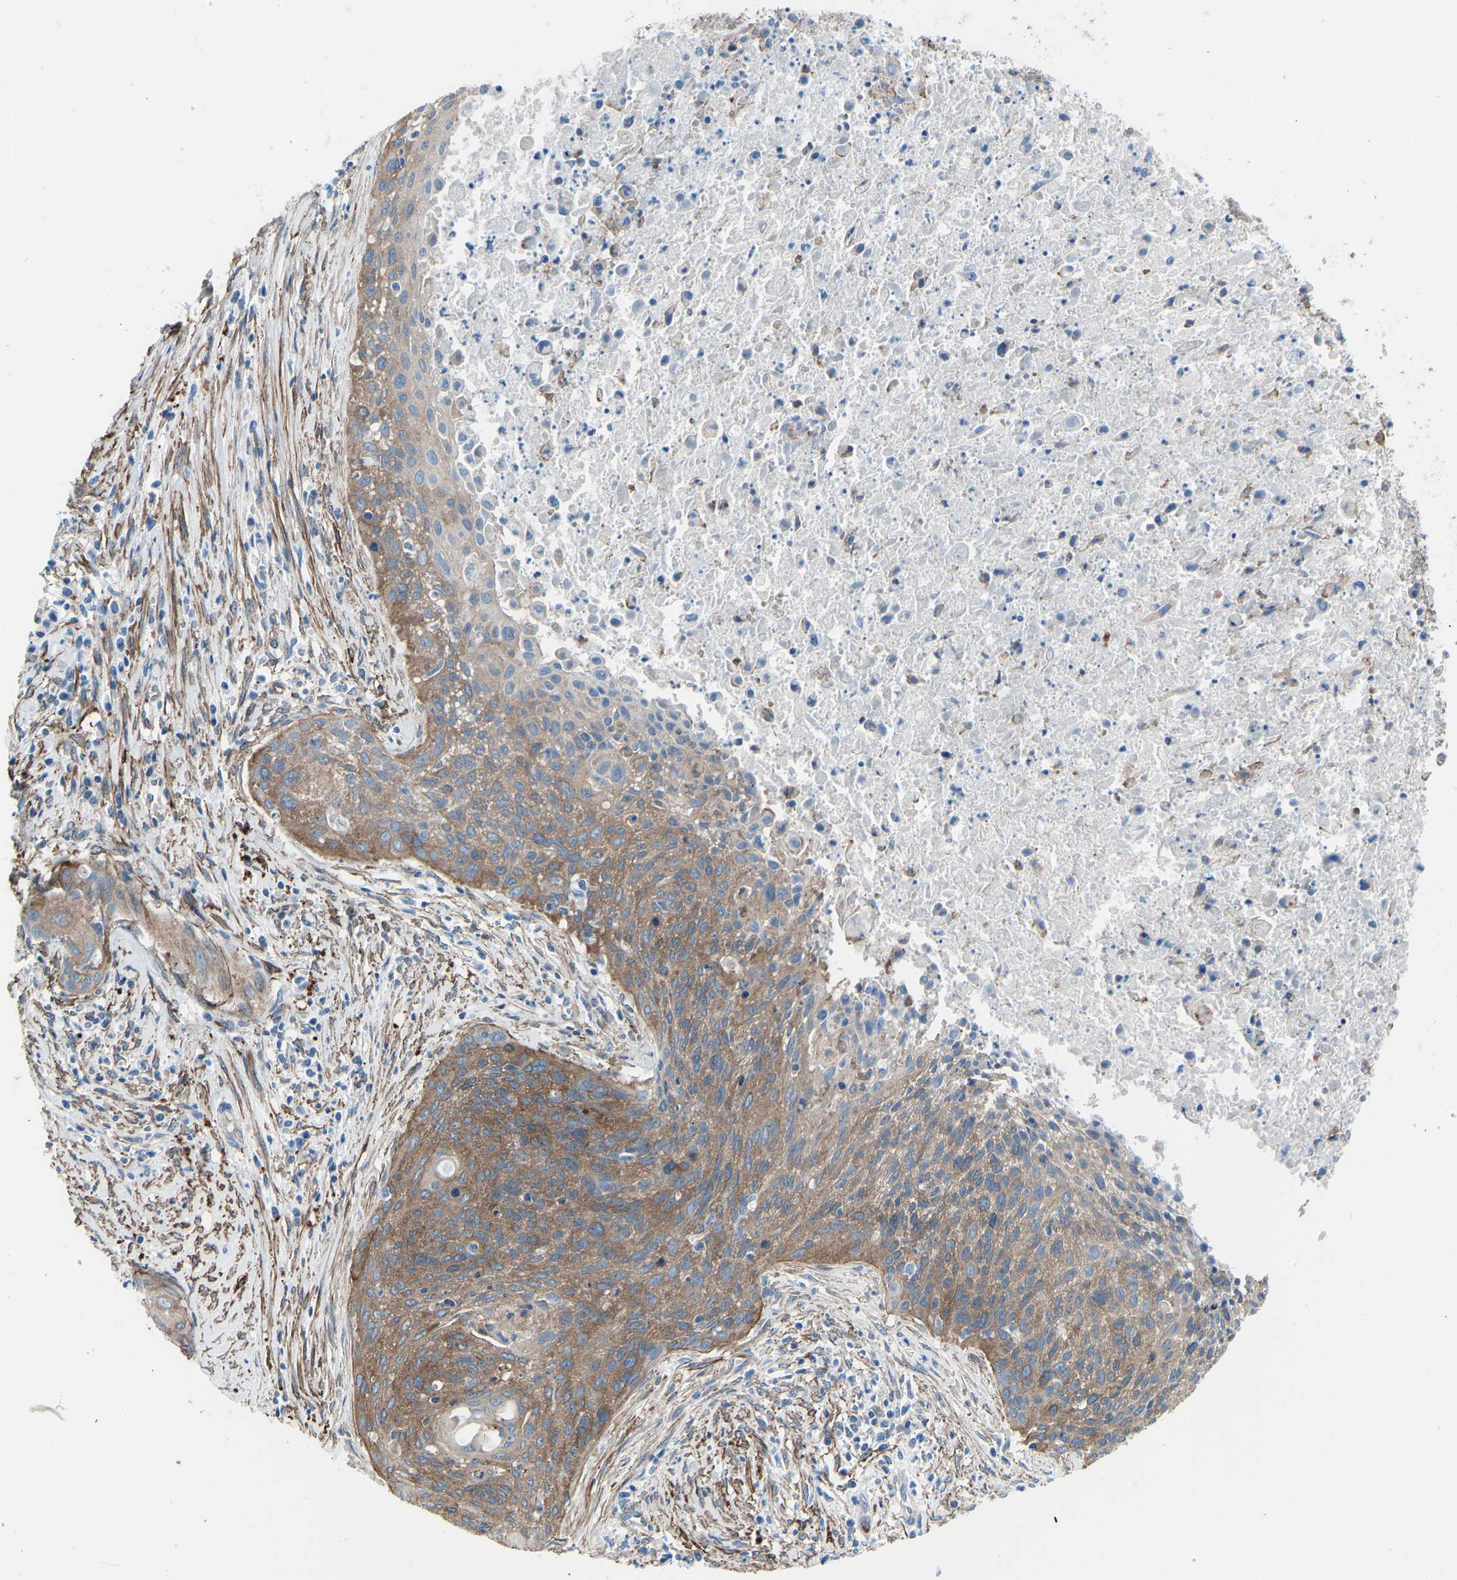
{"staining": {"intensity": "moderate", "quantity": ">75%", "location": "cytoplasmic/membranous"}, "tissue": "cervical cancer", "cell_type": "Tumor cells", "image_type": "cancer", "snomed": [{"axis": "morphology", "description": "Squamous cell carcinoma, NOS"}, {"axis": "topography", "description": "Cervix"}], "caption": "Immunohistochemistry photomicrograph of squamous cell carcinoma (cervical) stained for a protein (brown), which demonstrates medium levels of moderate cytoplasmic/membranous positivity in approximately >75% of tumor cells.", "gene": "MYH10", "patient": {"sex": "female", "age": 55}}